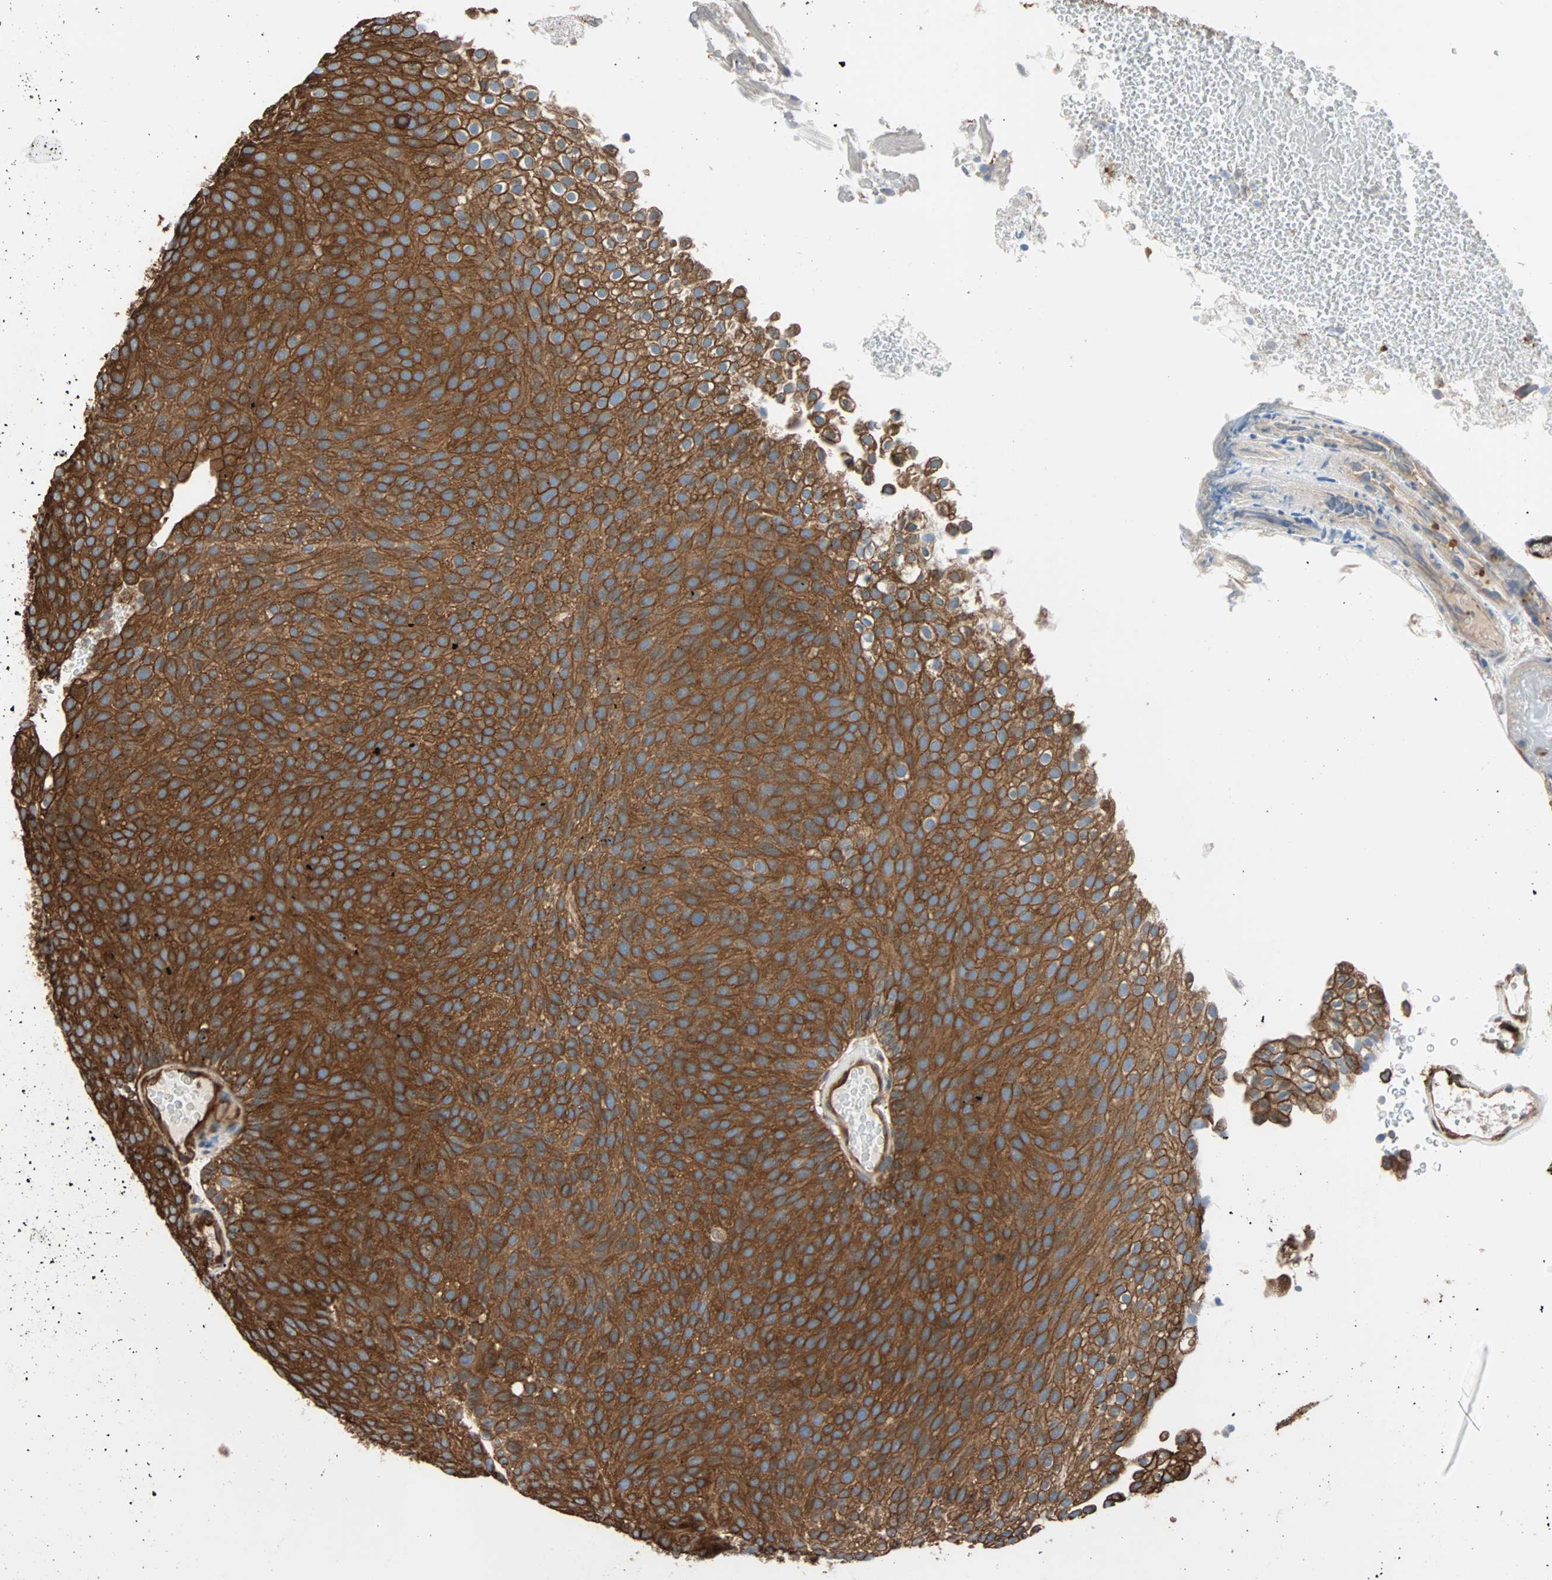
{"staining": {"intensity": "strong", "quantity": ">75%", "location": "cytoplasmic/membranous"}, "tissue": "urothelial cancer", "cell_type": "Tumor cells", "image_type": "cancer", "snomed": [{"axis": "morphology", "description": "Urothelial carcinoma, Low grade"}, {"axis": "topography", "description": "Urinary bladder"}], "caption": "This is an image of immunohistochemistry staining of urothelial cancer, which shows strong staining in the cytoplasmic/membranous of tumor cells.", "gene": "EEF2", "patient": {"sex": "male", "age": 78}}